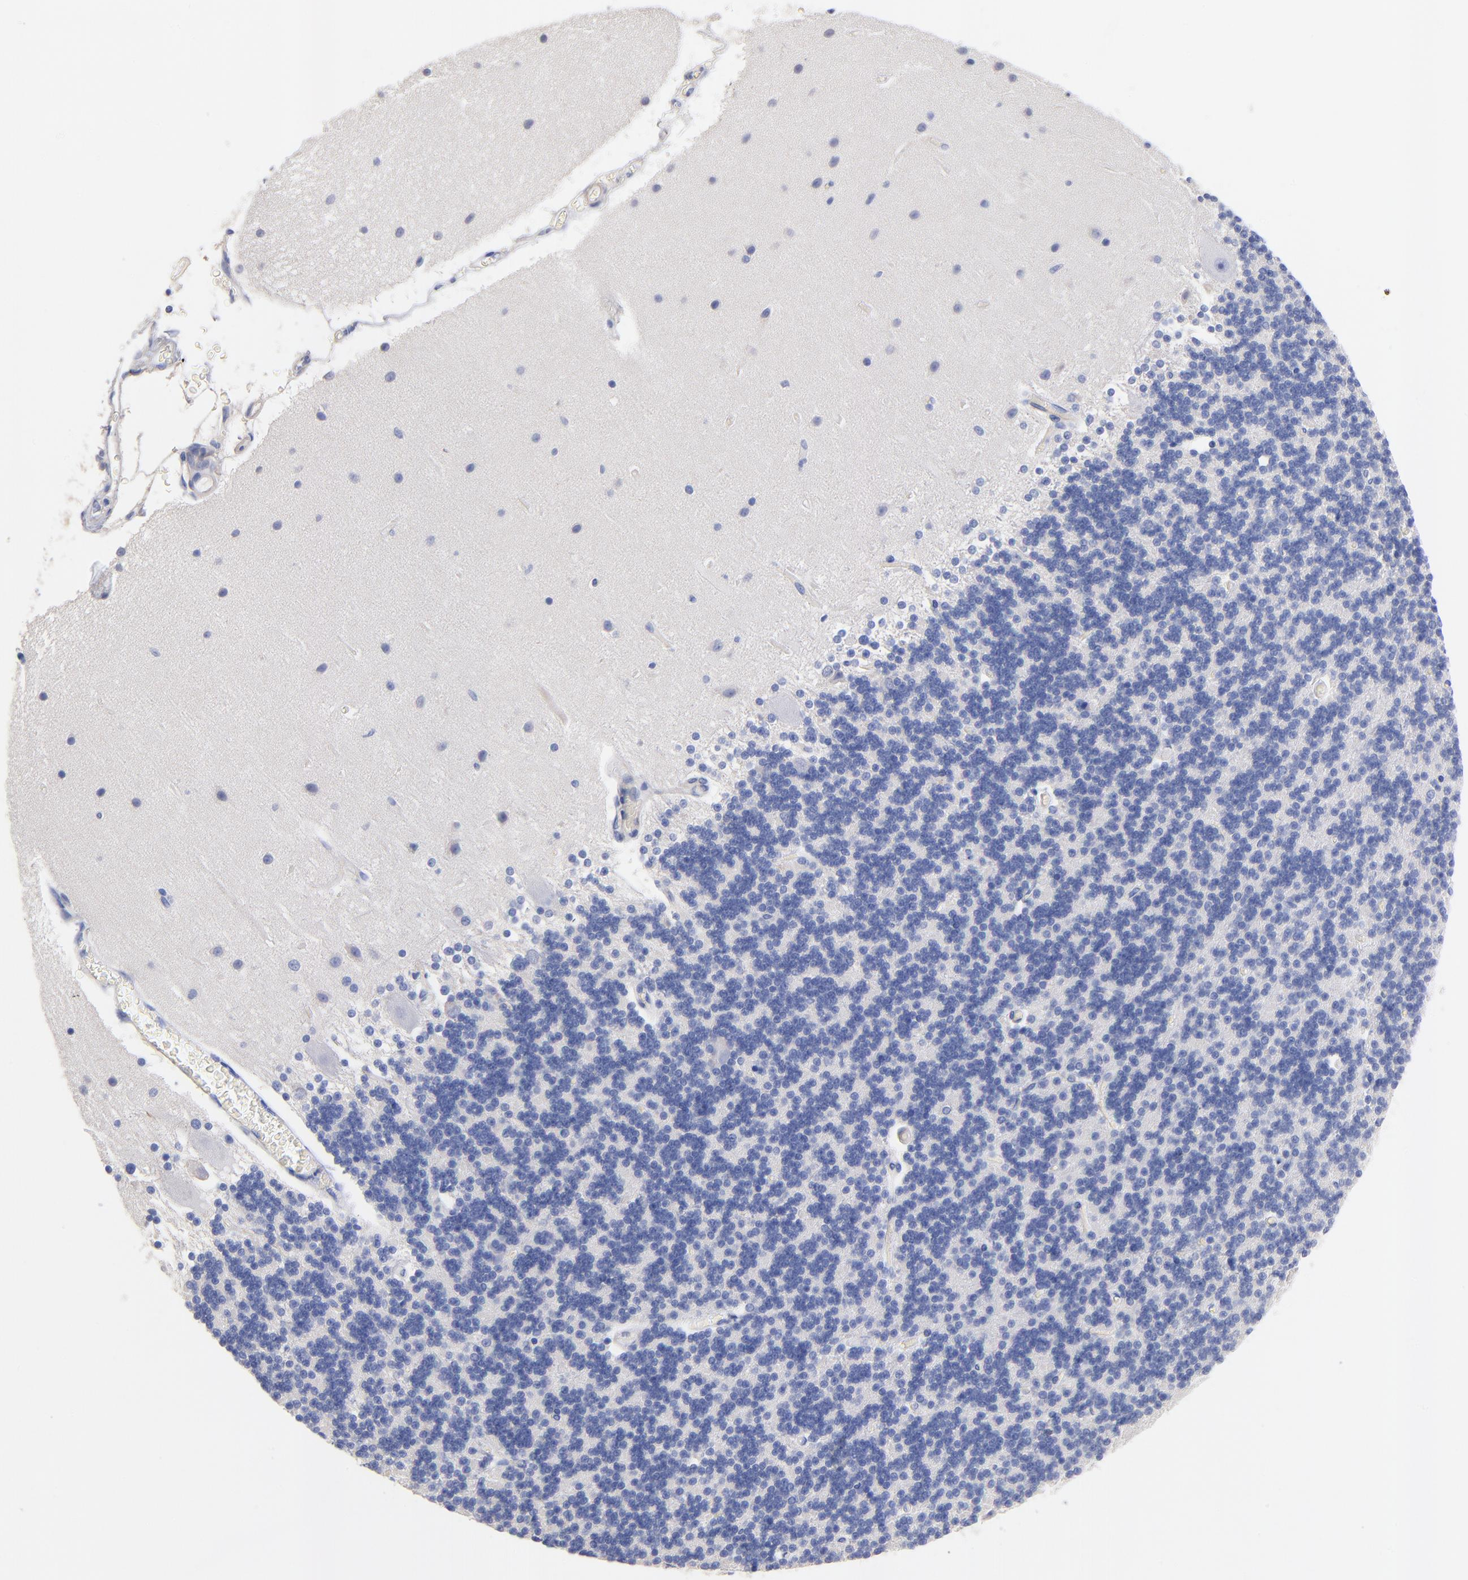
{"staining": {"intensity": "negative", "quantity": "none", "location": "none"}, "tissue": "cerebellum", "cell_type": "Cells in granular layer", "image_type": "normal", "snomed": [{"axis": "morphology", "description": "Normal tissue, NOS"}, {"axis": "topography", "description": "Cerebellum"}], "caption": "Protein analysis of benign cerebellum exhibits no significant expression in cells in granular layer.", "gene": "SLC44A2", "patient": {"sex": "female", "age": 54}}